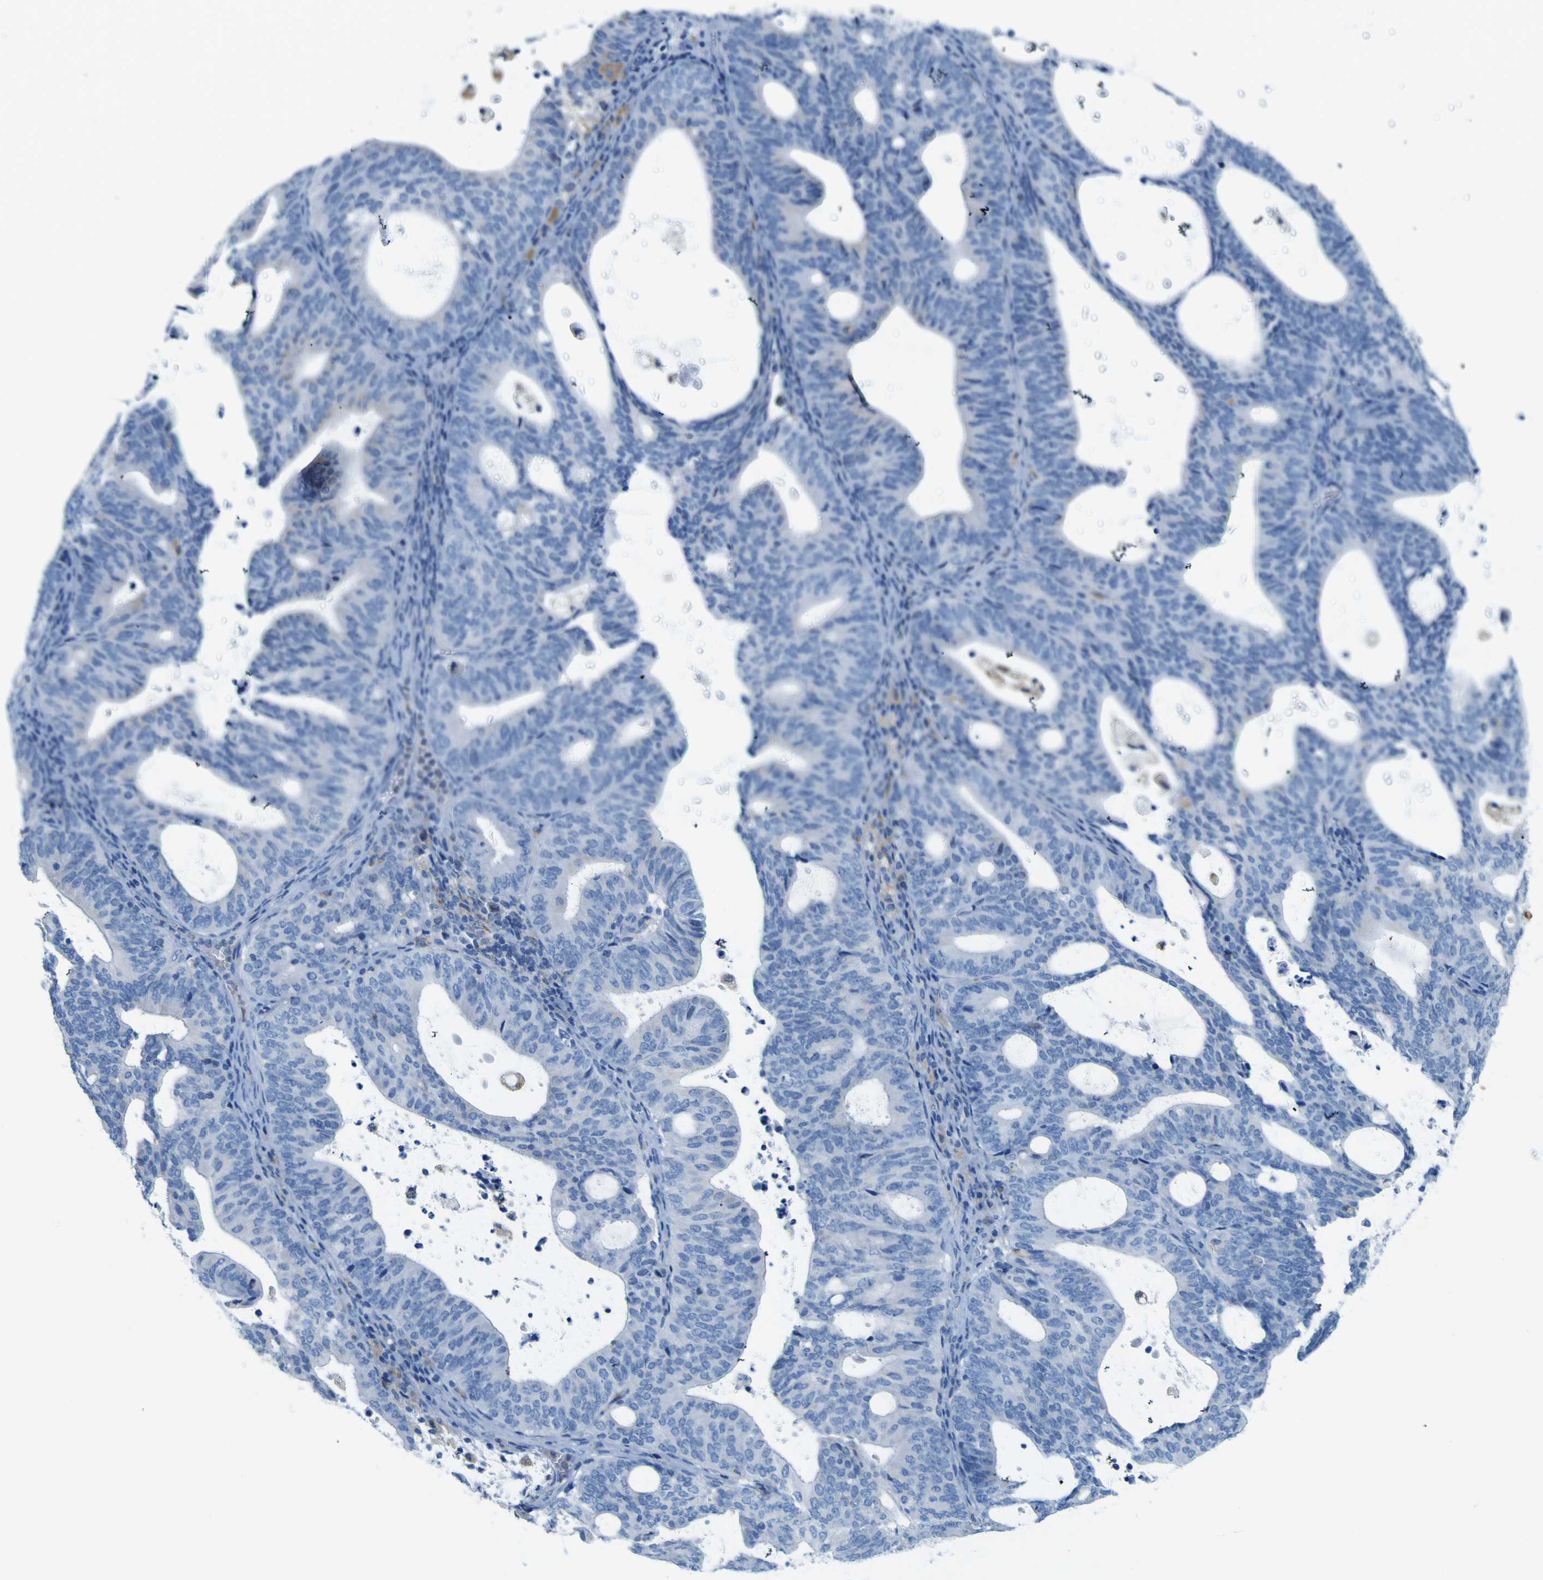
{"staining": {"intensity": "negative", "quantity": "none", "location": "none"}, "tissue": "endometrial cancer", "cell_type": "Tumor cells", "image_type": "cancer", "snomed": [{"axis": "morphology", "description": "Adenocarcinoma, NOS"}, {"axis": "topography", "description": "Uterus"}], "caption": "Protein analysis of endometrial cancer exhibits no significant positivity in tumor cells.", "gene": "ACSL1", "patient": {"sex": "female", "age": 83}}